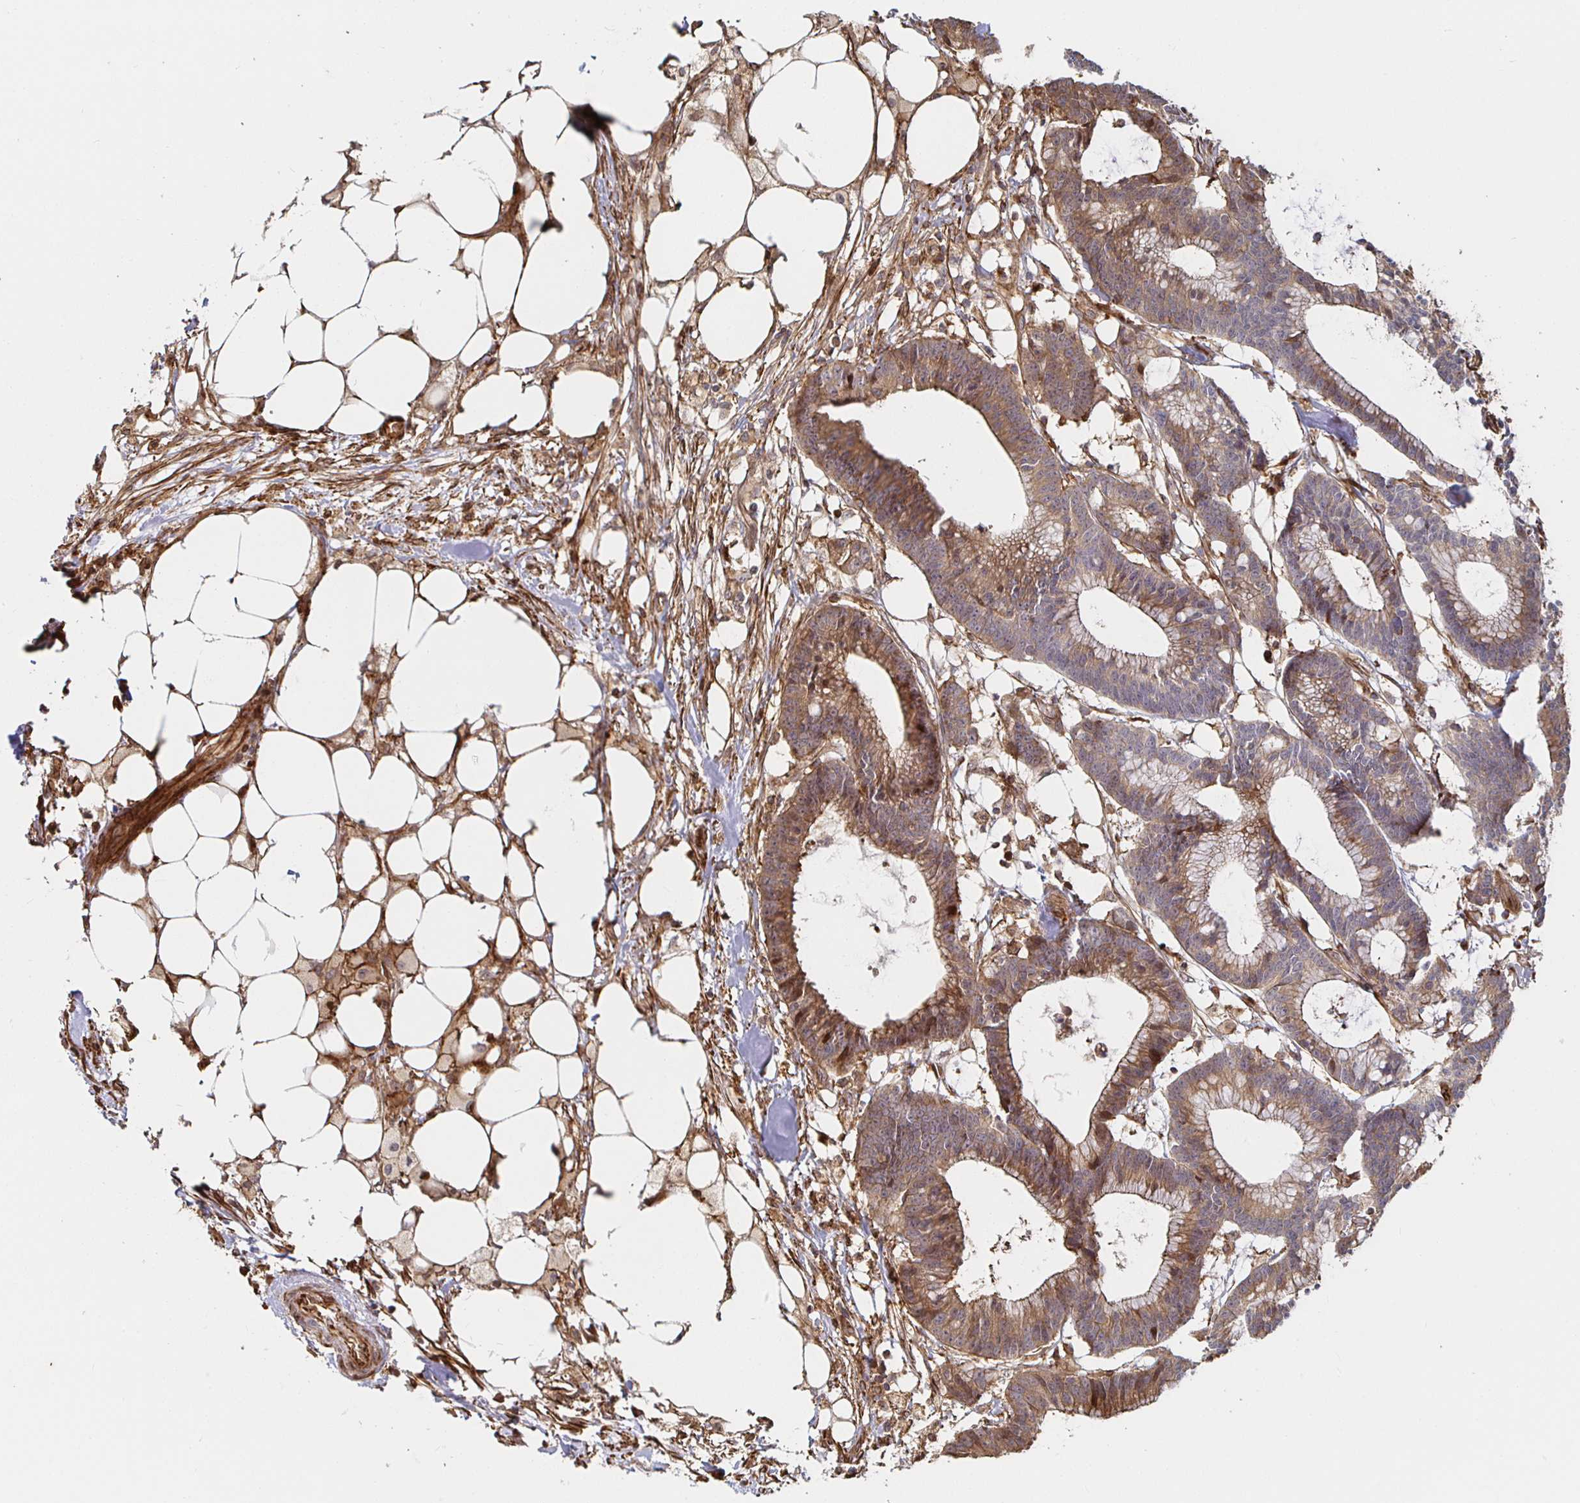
{"staining": {"intensity": "moderate", "quantity": "25%-75%", "location": "cytoplasmic/membranous"}, "tissue": "colorectal cancer", "cell_type": "Tumor cells", "image_type": "cancer", "snomed": [{"axis": "morphology", "description": "Adenocarcinoma, NOS"}, {"axis": "topography", "description": "Colon"}], "caption": "IHC of colorectal adenocarcinoma reveals medium levels of moderate cytoplasmic/membranous staining in approximately 25%-75% of tumor cells. Using DAB (brown) and hematoxylin (blue) stains, captured at high magnification using brightfield microscopy.", "gene": "STRAP", "patient": {"sex": "female", "age": 78}}